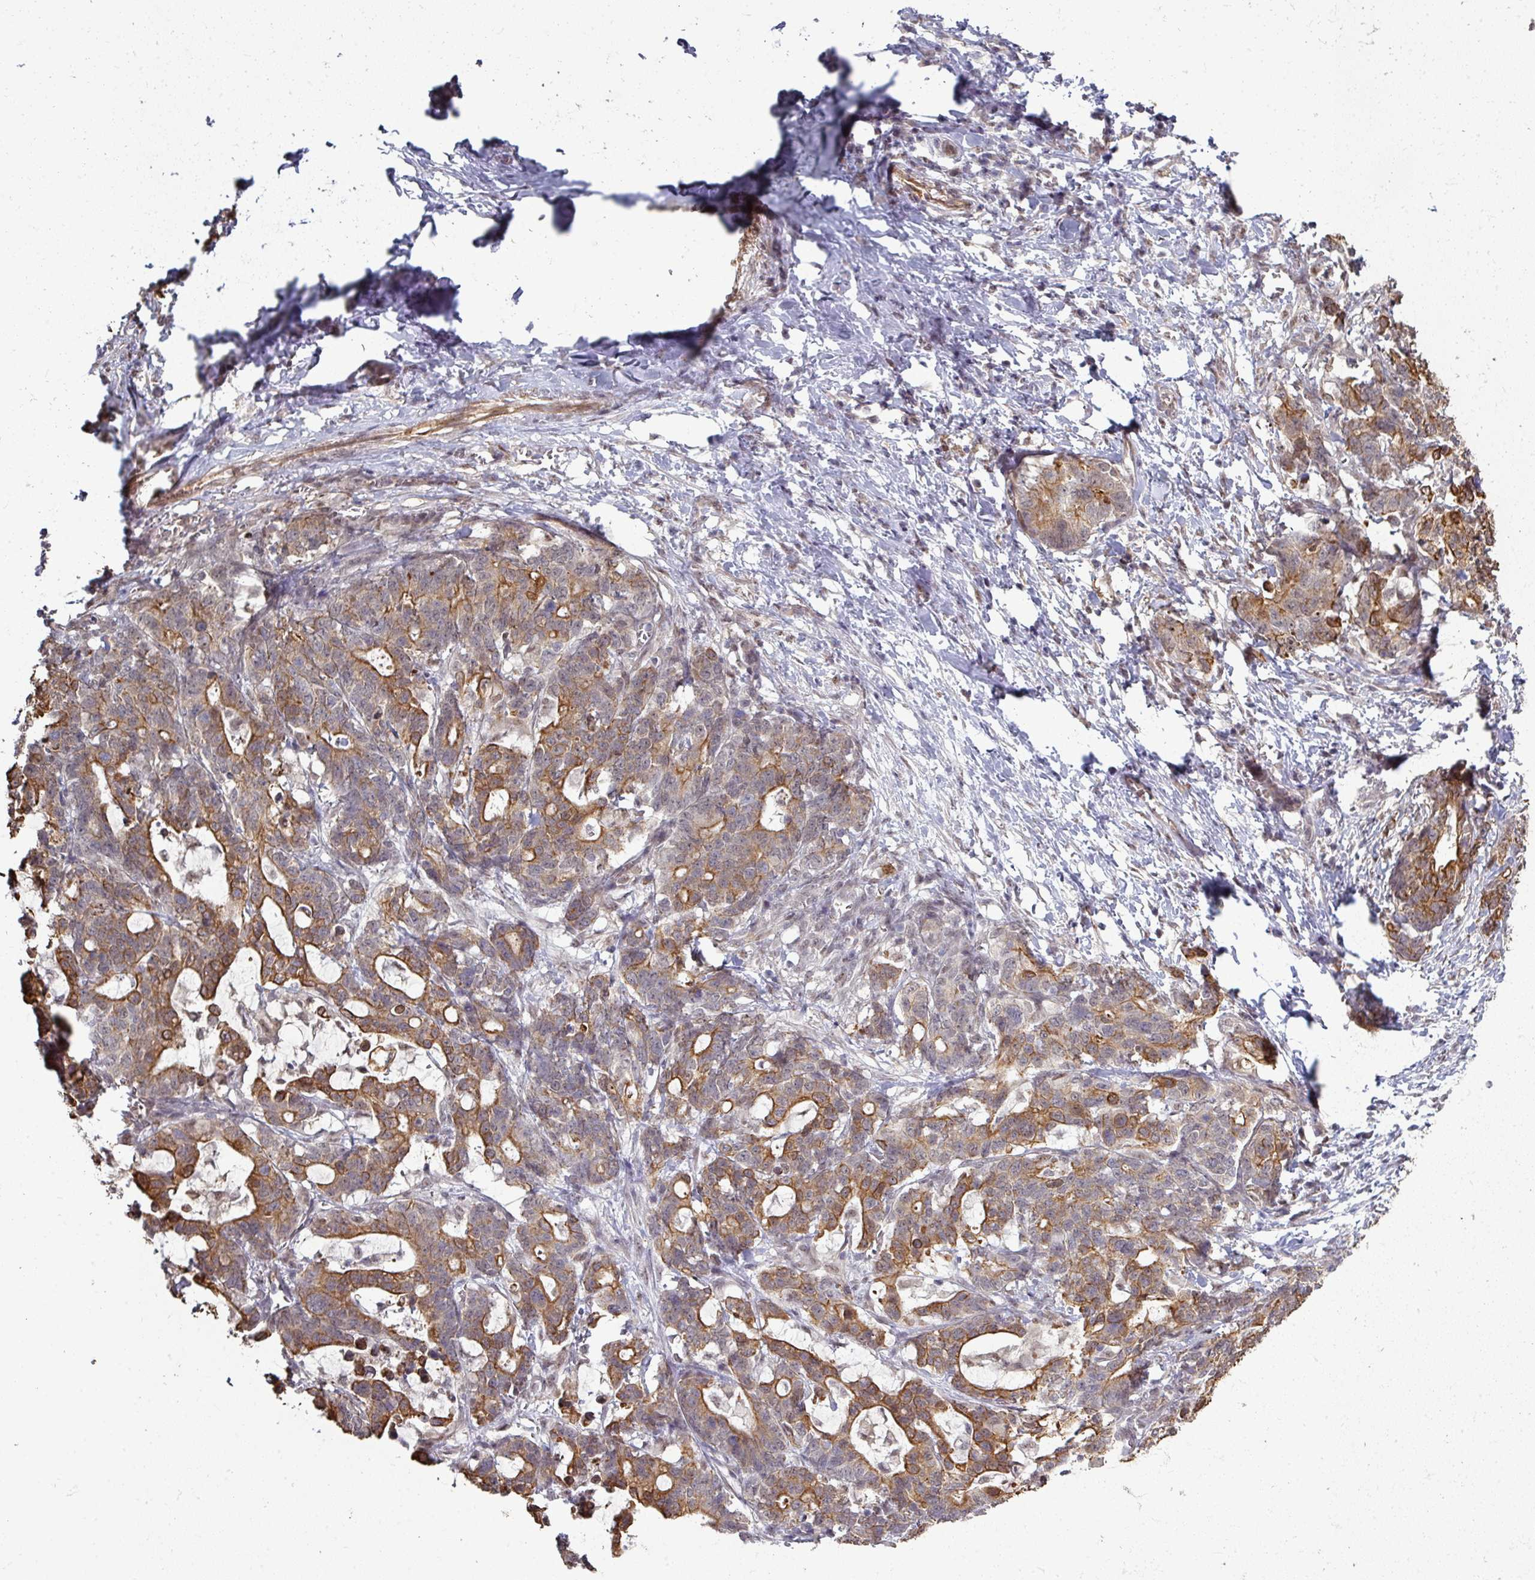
{"staining": {"intensity": "moderate", "quantity": "25%-75%", "location": "cytoplasmic/membranous"}, "tissue": "stomach cancer", "cell_type": "Tumor cells", "image_type": "cancer", "snomed": [{"axis": "morphology", "description": "Normal tissue, NOS"}, {"axis": "morphology", "description": "Adenocarcinoma, NOS"}, {"axis": "topography", "description": "Stomach"}], "caption": "This histopathology image displays immunohistochemistry staining of stomach cancer (adenocarcinoma), with medium moderate cytoplasmic/membranous staining in about 25%-75% of tumor cells.", "gene": "GTF2H3", "patient": {"sex": "female", "age": 64}}